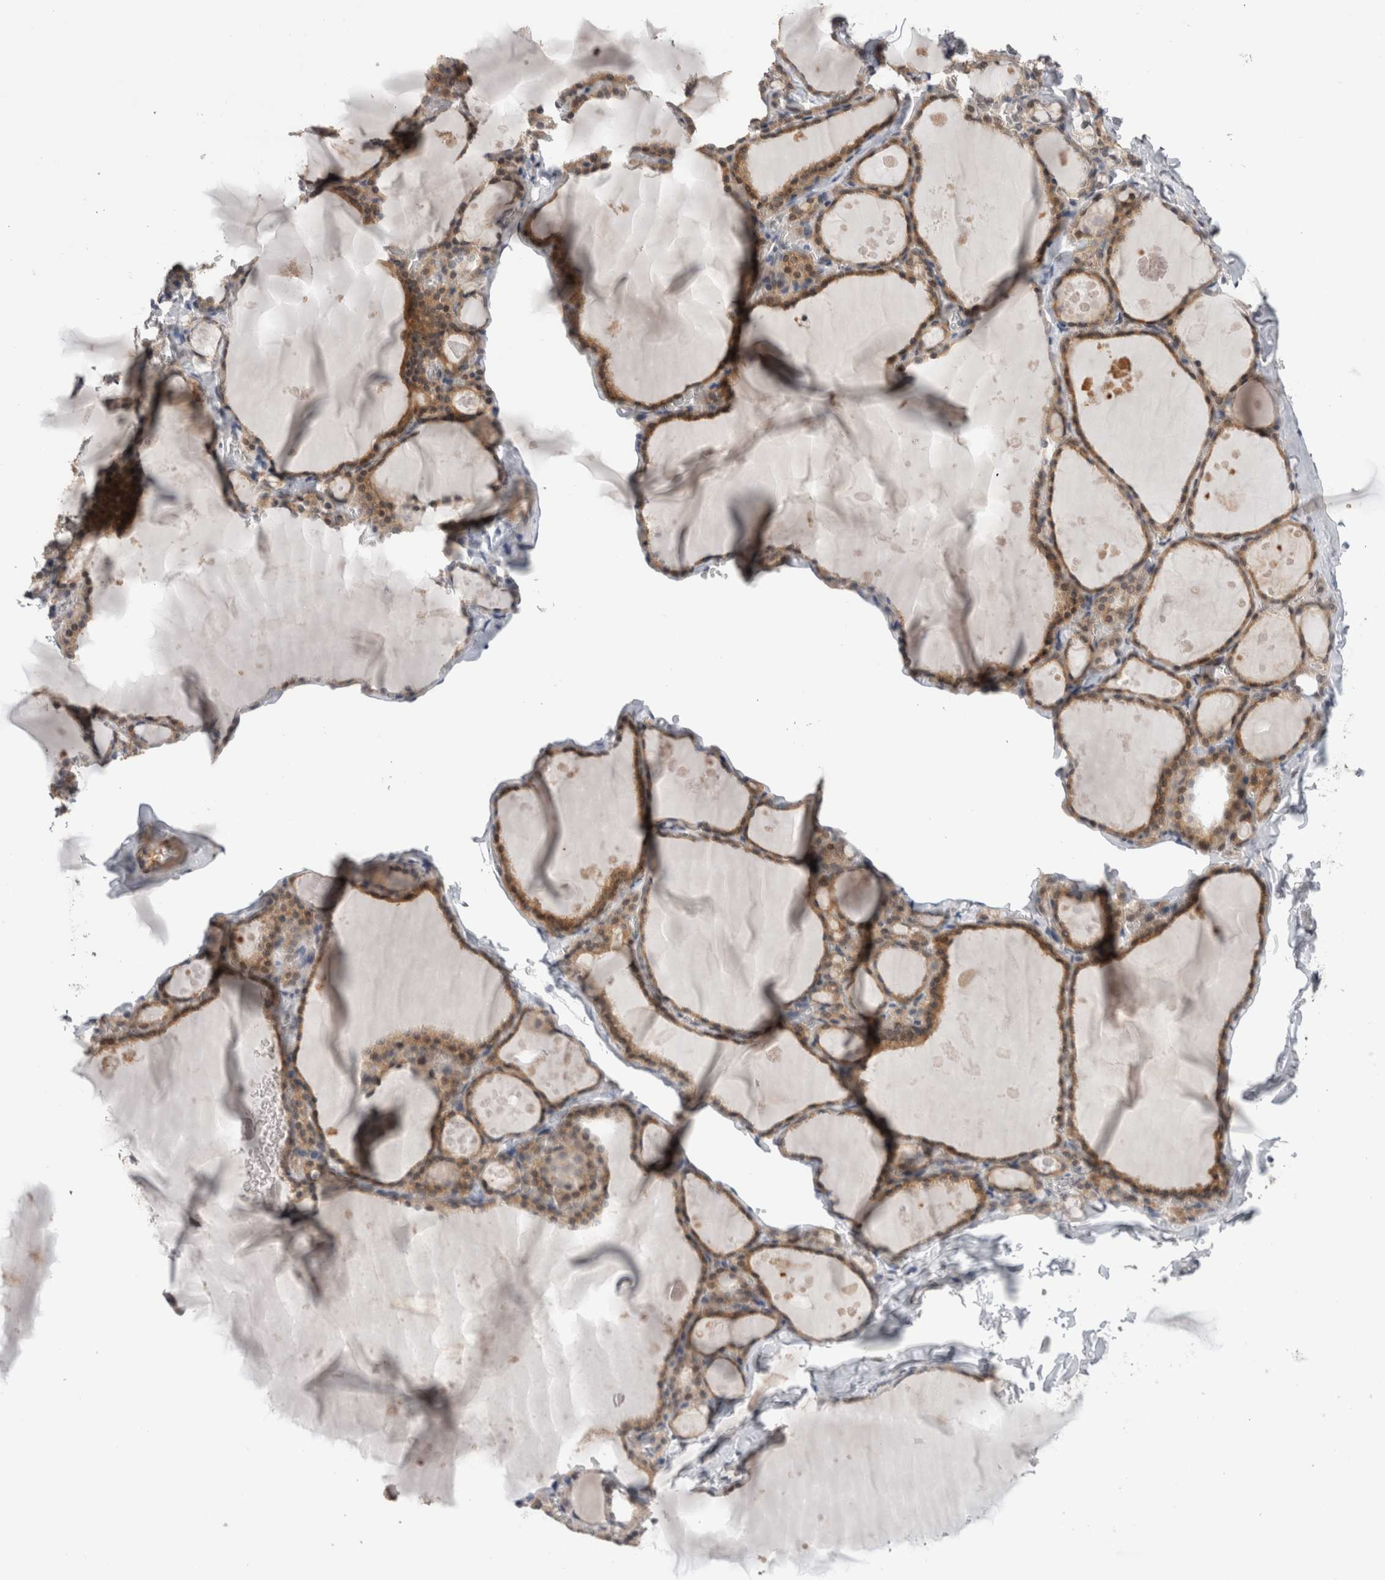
{"staining": {"intensity": "moderate", "quantity": ">75%", "location": "cytoplasmic/membranous"}, "tissue": "thyroid gland", "cell_type": "Glandular cells", "image_type": "normal", "snomed": [{"axis": "morphology", "description": "Normal tissue, NOS"}, {"axis": "topography", "description": "Thyroid gland"}], "caption": "Normal thyroid gland exhibits moderate cytoplasmic/membranous staining in approximately >75% of glandular cells, visualized by immunohistochemistry. (DAB = brown stain, brightfield microscopy at high magnification).", "gene": "CRYBG1", "patient": {"sex": "male", "age": 56}}